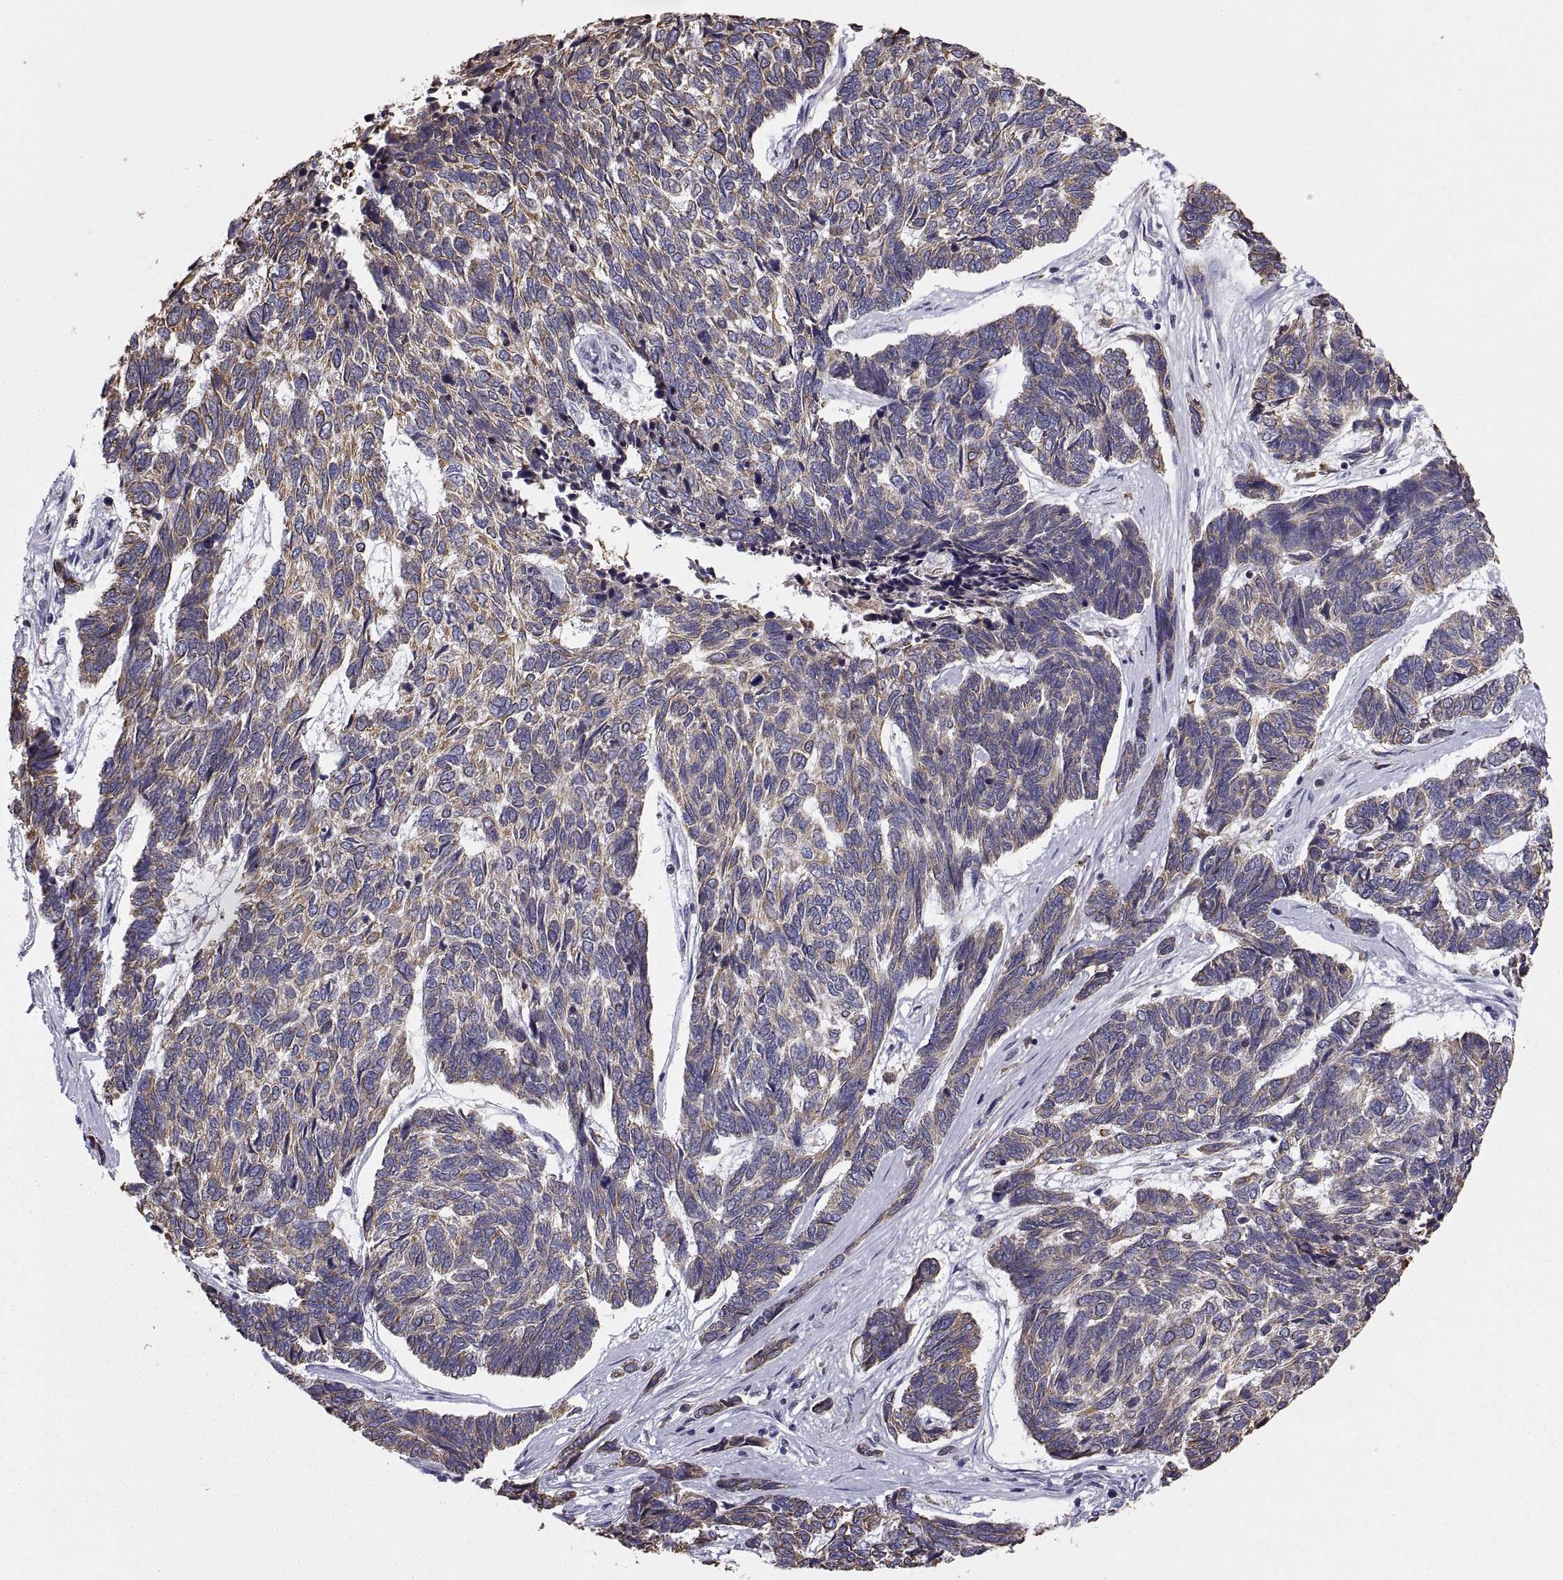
{"staining": {"intensity": "moderate", "quantity": "25%-75%", "location": "cytoplasmic/membranous"}, "tissue": "skin cancer", "cell_type": "Tumor cells", "image_type": "cancer", "snomed": [{"axis": "morphology", "description": "Basal cell carcinoma"}, {"axis": "topography", "description": "Skin"}], "caption": "Skin cancer was stained to show a protein in brown. There is medium levels of moderate cytoplasmic/membranous expression in about 25%-75% of tumor cells.", "gene": "ERO1A", "patient": {"sex": "female", "age": 65}}